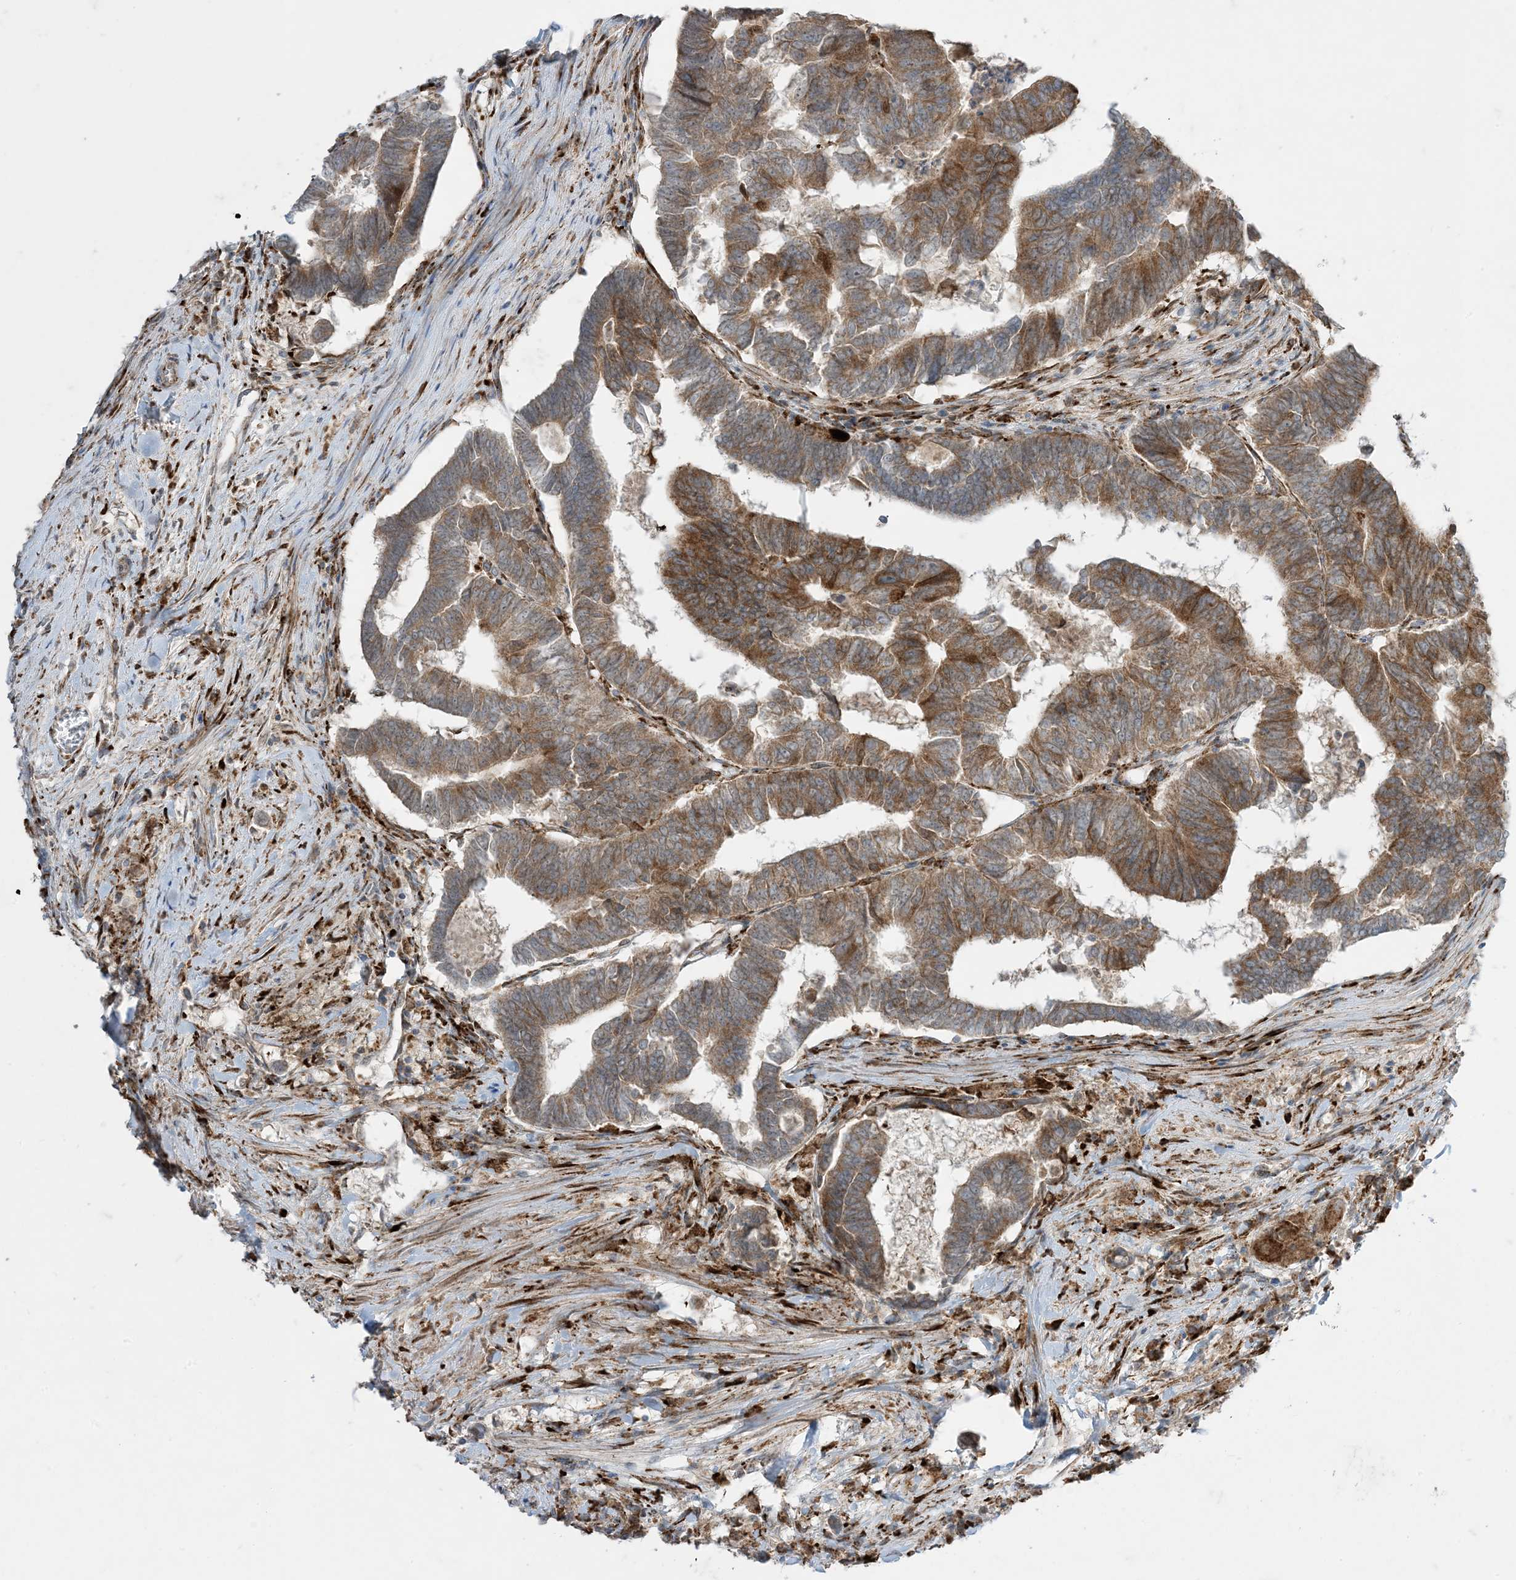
{"staining": {"intensity": "moderate", "quantity": ">75%", "location": "cytoplasmic/membranous"}, "tissue": "colorectal cancer", "cell_type": "Tumor cells", "image_type": "cancer", "snomed": [{"axis": "morphology", "description": "Adenocarcinoma, NOS"}, {"axis": "topography", "description": "Rectum"}], "caption": "This histopathology image shows colorectal adenocarcinoma stained with immunohistochemistry to label a protein in brown. The cytoplasmic/membranous of tumor cells show moderate positivity for the protein. Nuclei are counter-stained blue.", "gene": "ODC1", "patient": {"sex": "female", "age": 65}}